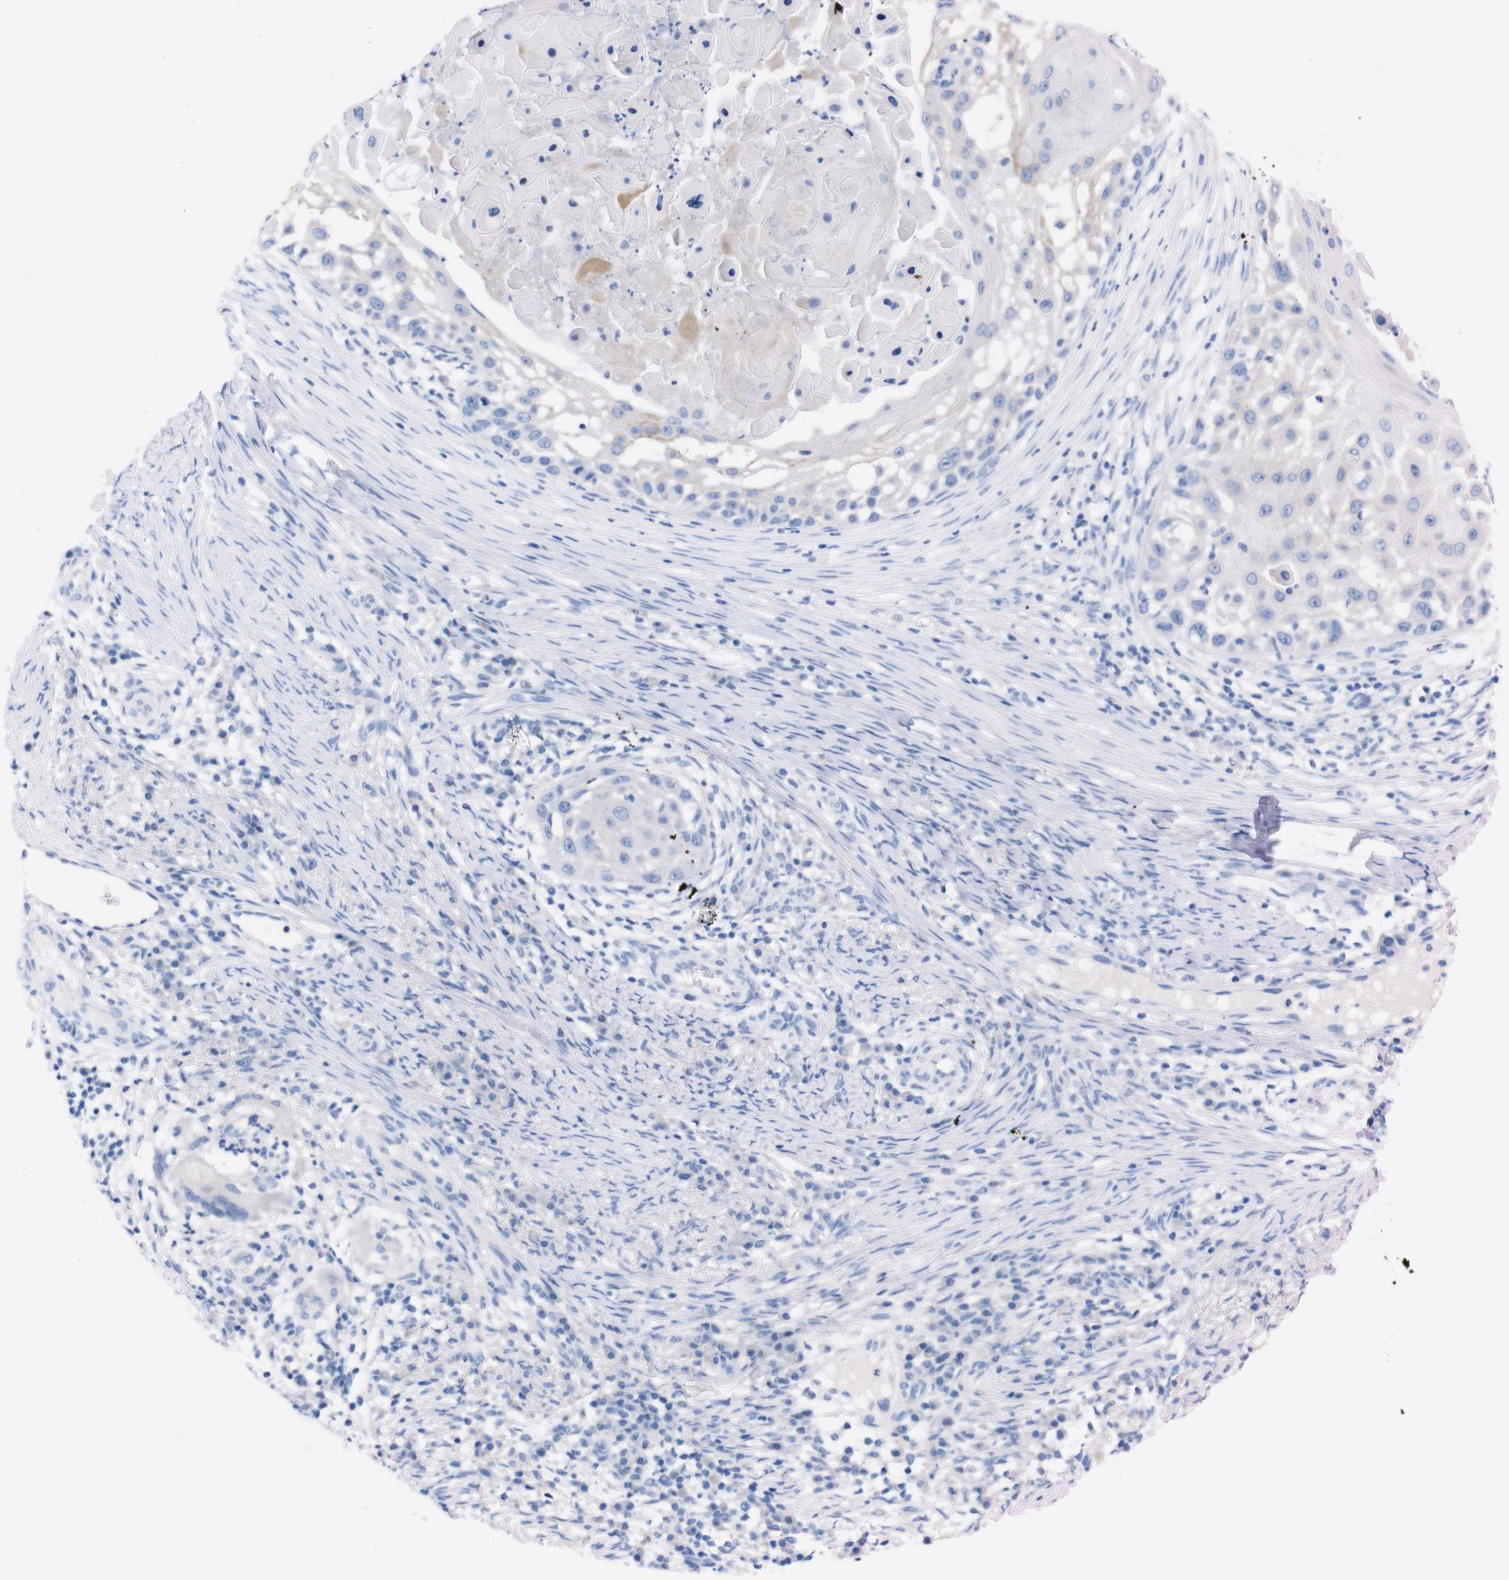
{"staining": {"intensity": "negative", "quantity": "none", "location": "none"}, "tissue": "skin cancer", "cell_type": "Tumor cells", "image_type": "cancer", "snomed": [{"axis": "morphology", "description": "Squamous cell carcinoma, NOS"}, {"axis": "topography", "description": "Skin"}], "caption": "This is an immunohistochemistry (IHC) photomicrograph of human skin cancer. There is no staining in tumor cells.", "gene": "TMEM243", "patient": {"sex": "female", "age": 44}}